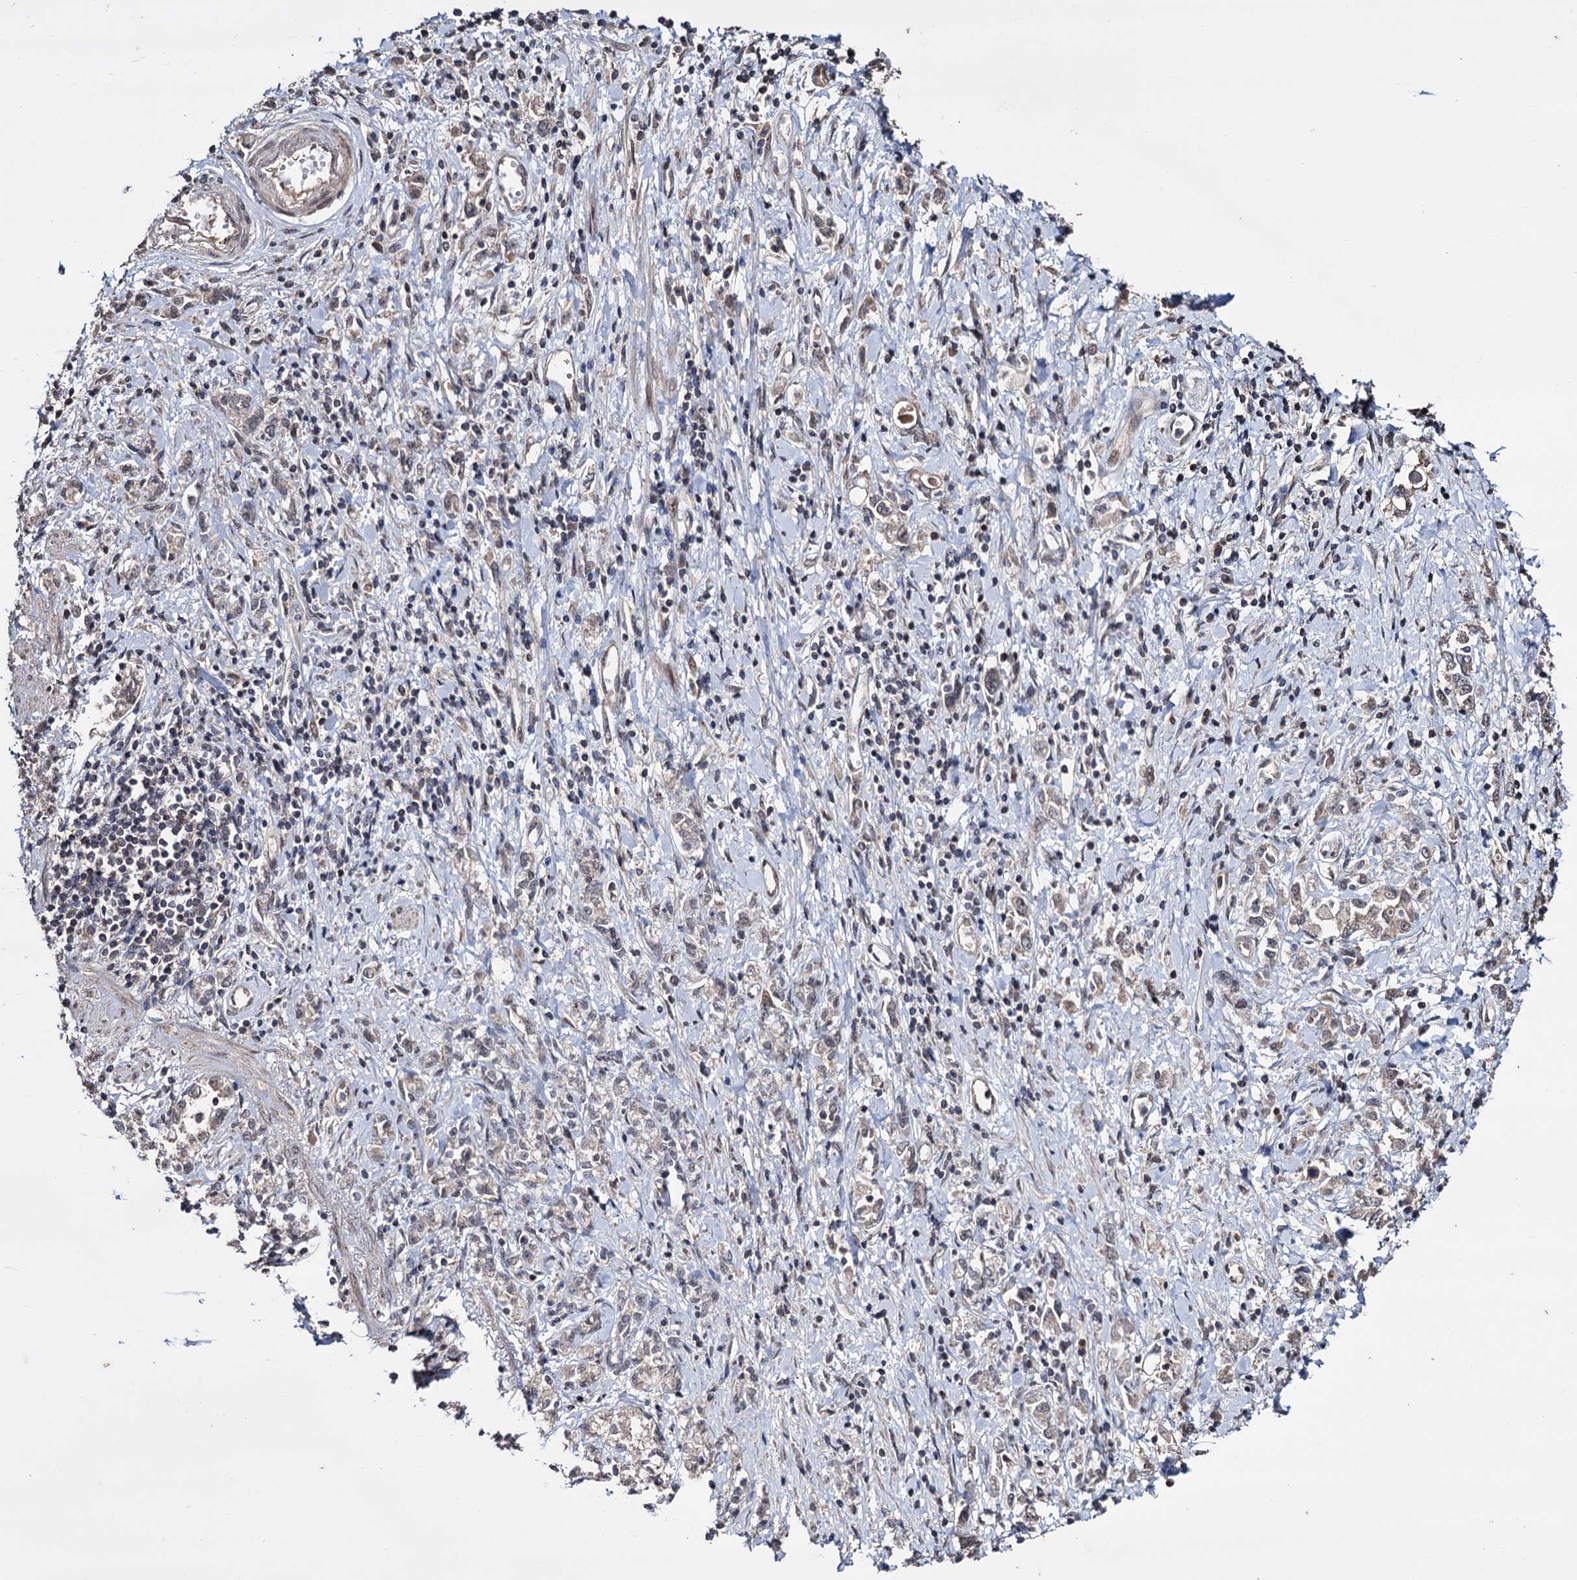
{"staining": {"intensity": "moderate", "quantity": "25%-75%", "location": "cytoplasmic/membranous,nuclear"}, "tissue": "stomach cancer", "cell_type": "Tumor cells", "image_type": "cancer", "snomed": [{"axis": "morphology", "description": "Adenocarcinoma, NOS"}, {"axis": "topography", "description": "Stomach"}], "caption": "Protein staining shows moderate cytoplasmic/membranous and nuclear positivity in about 25%-75% of tumor cells in stomach adenocarcinoma.", "gene": "KLF5", "patient": {"sex": "female", "age": 76}}